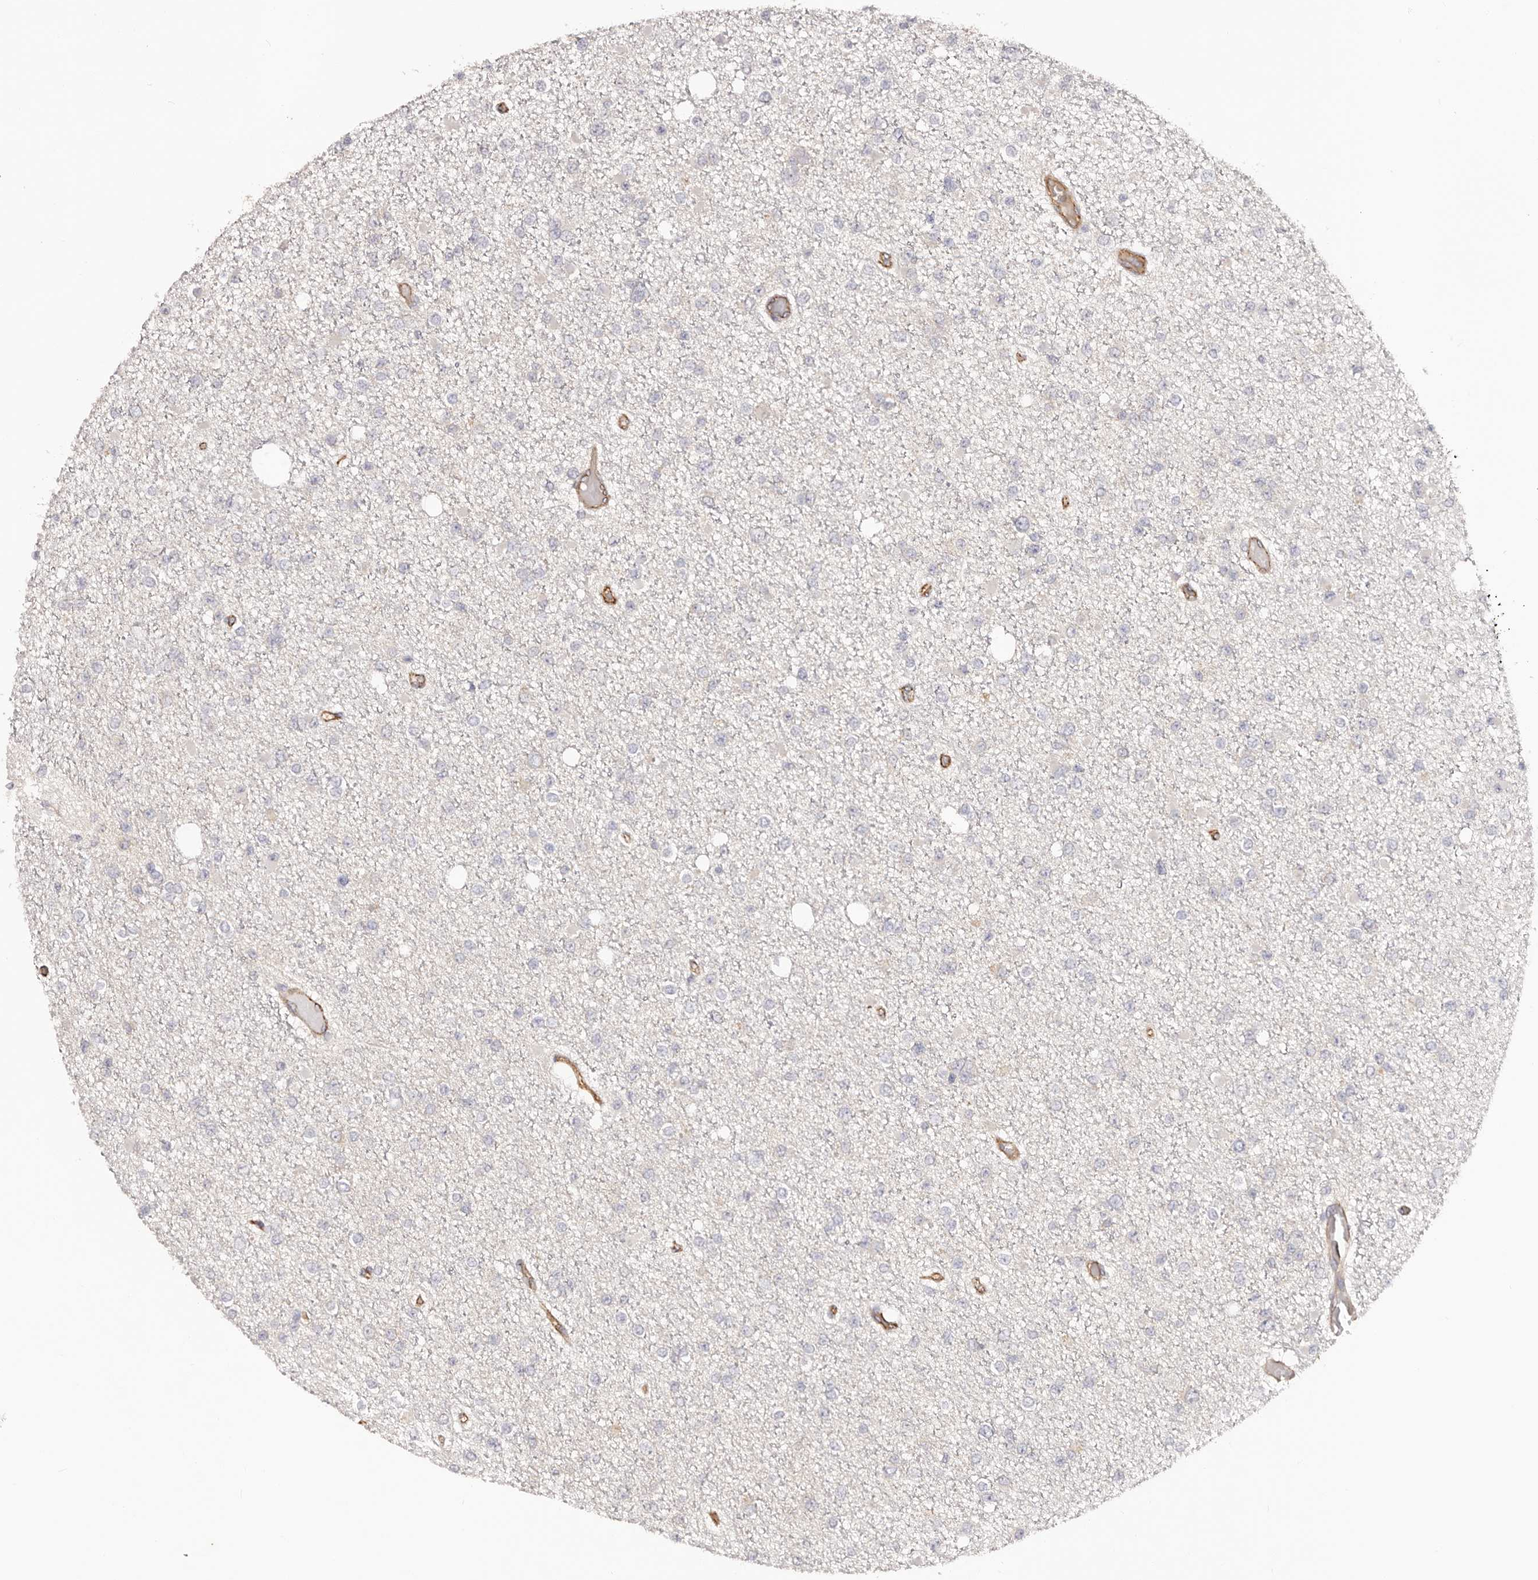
{"staining": {"intensity": "negative", "quantity": "none", "location": "none"}, "tissue": "glioma", "cell_type": "Tumor cells", "image_type": "cancer", "snomed": [{"axis": "morphology", "description": "Glioma, malignant, Low grade"}, {"axis": "topography", "description": "Brain"}], "caption": "Tumor cells are negative for protein expression in human malignant low-grade glioma. (Immunohistochemistry (ihc), brightfield microscopy, high magnification).", "gene": "DMRT2", "patient": {"sex": "female", "age": 22}}